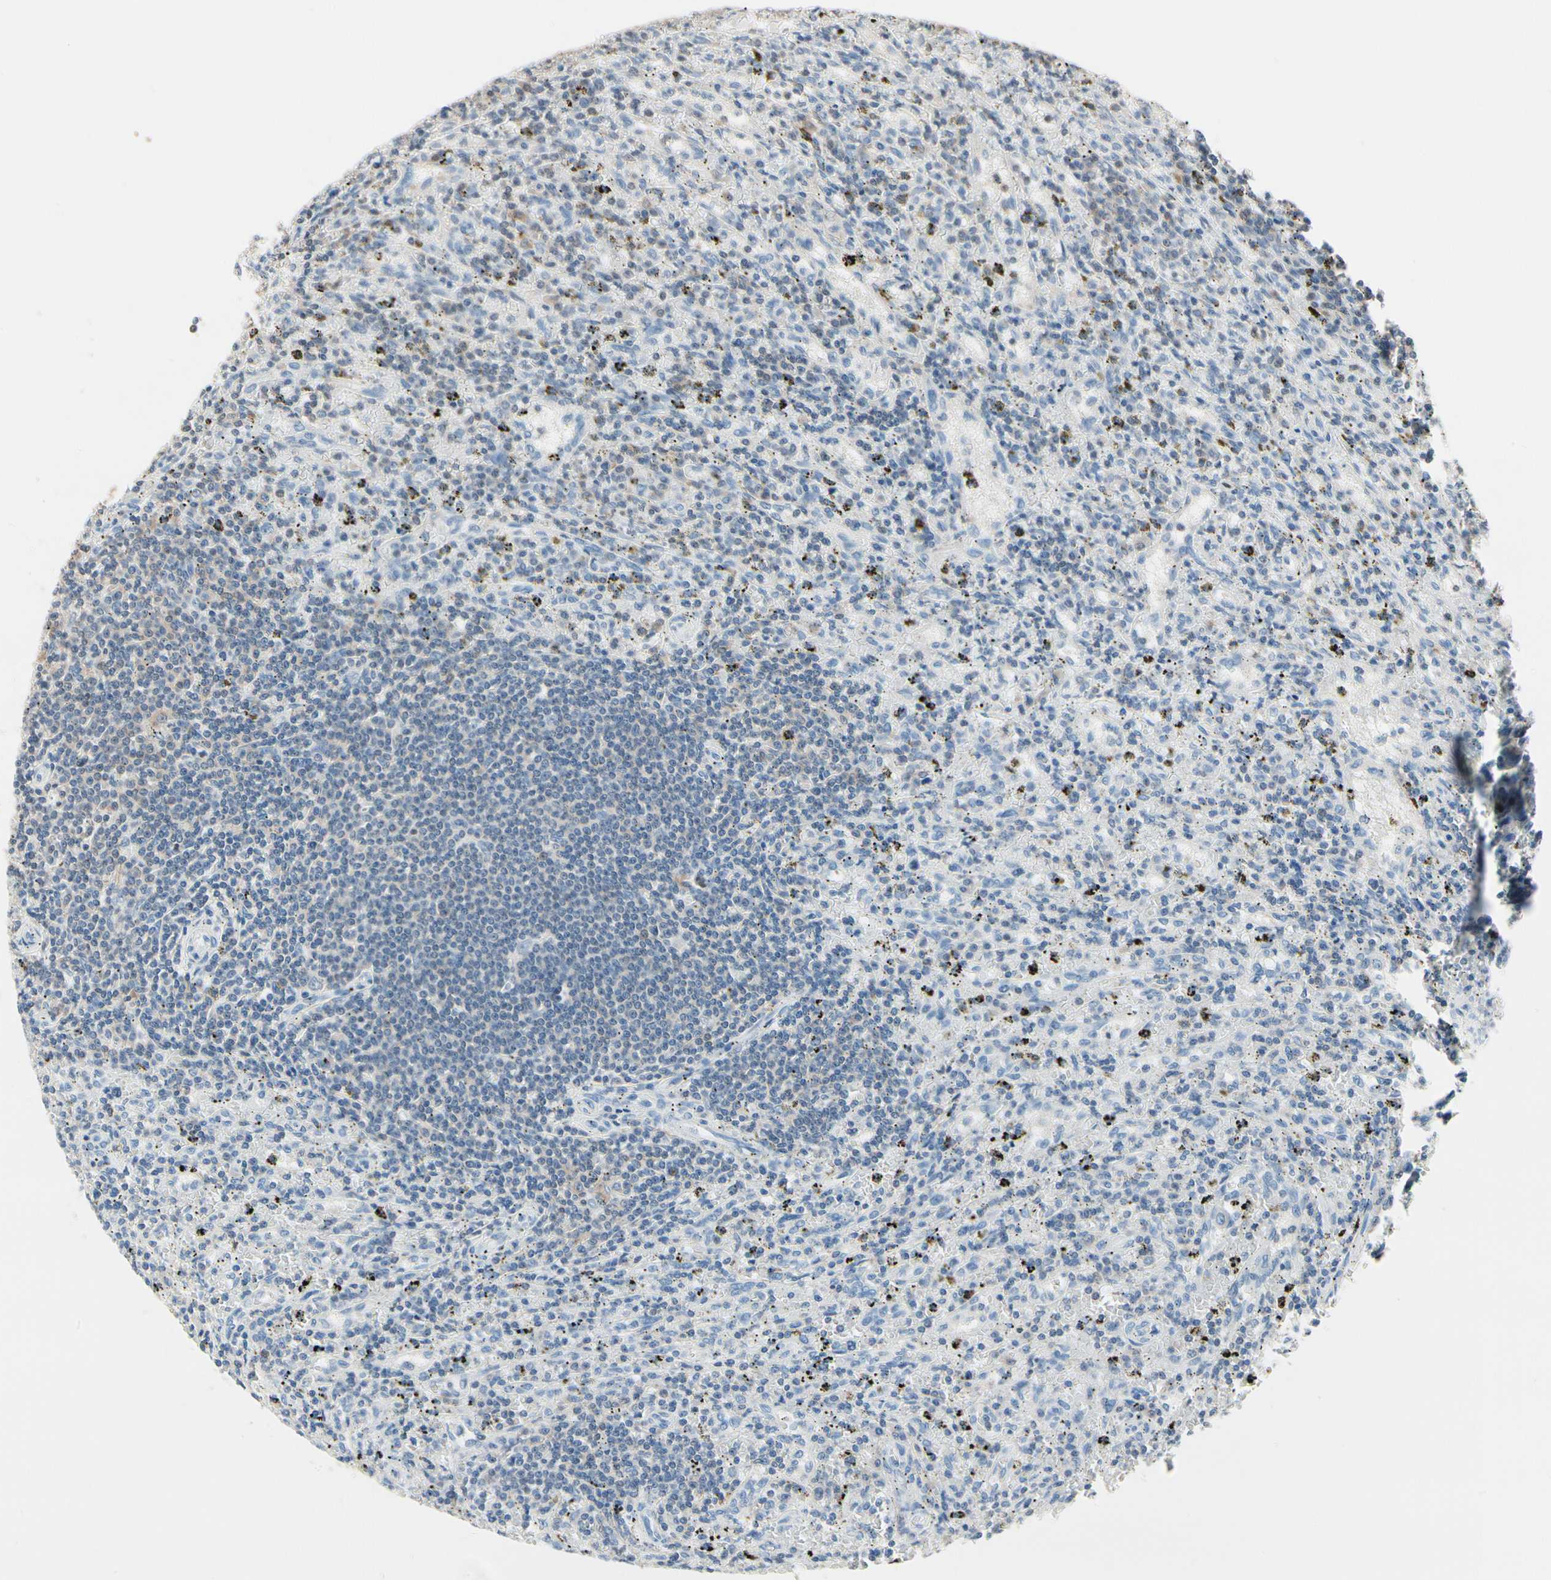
{"staining": {"intensity": "negative", "quantity": "none", "location": "none"}, "tissue": "lymphoma", "cell_type": "Tumor cells", "image_type": "cancer", "snomed": [{"axis": "morphology", "description": "Malignant lymphoma, non-Hodgkin's type, Low grade"}, {"axis": "topography", "description": "Spleen"}], "caption": "This is an immunohistochemistry photomicrograph of low-grade malignant lymphoma, non-Hodgkin's type. There is no positivity in tumor cells.", "gene": "NFATC2", "patient": {"sex": "male", "age": 76}}